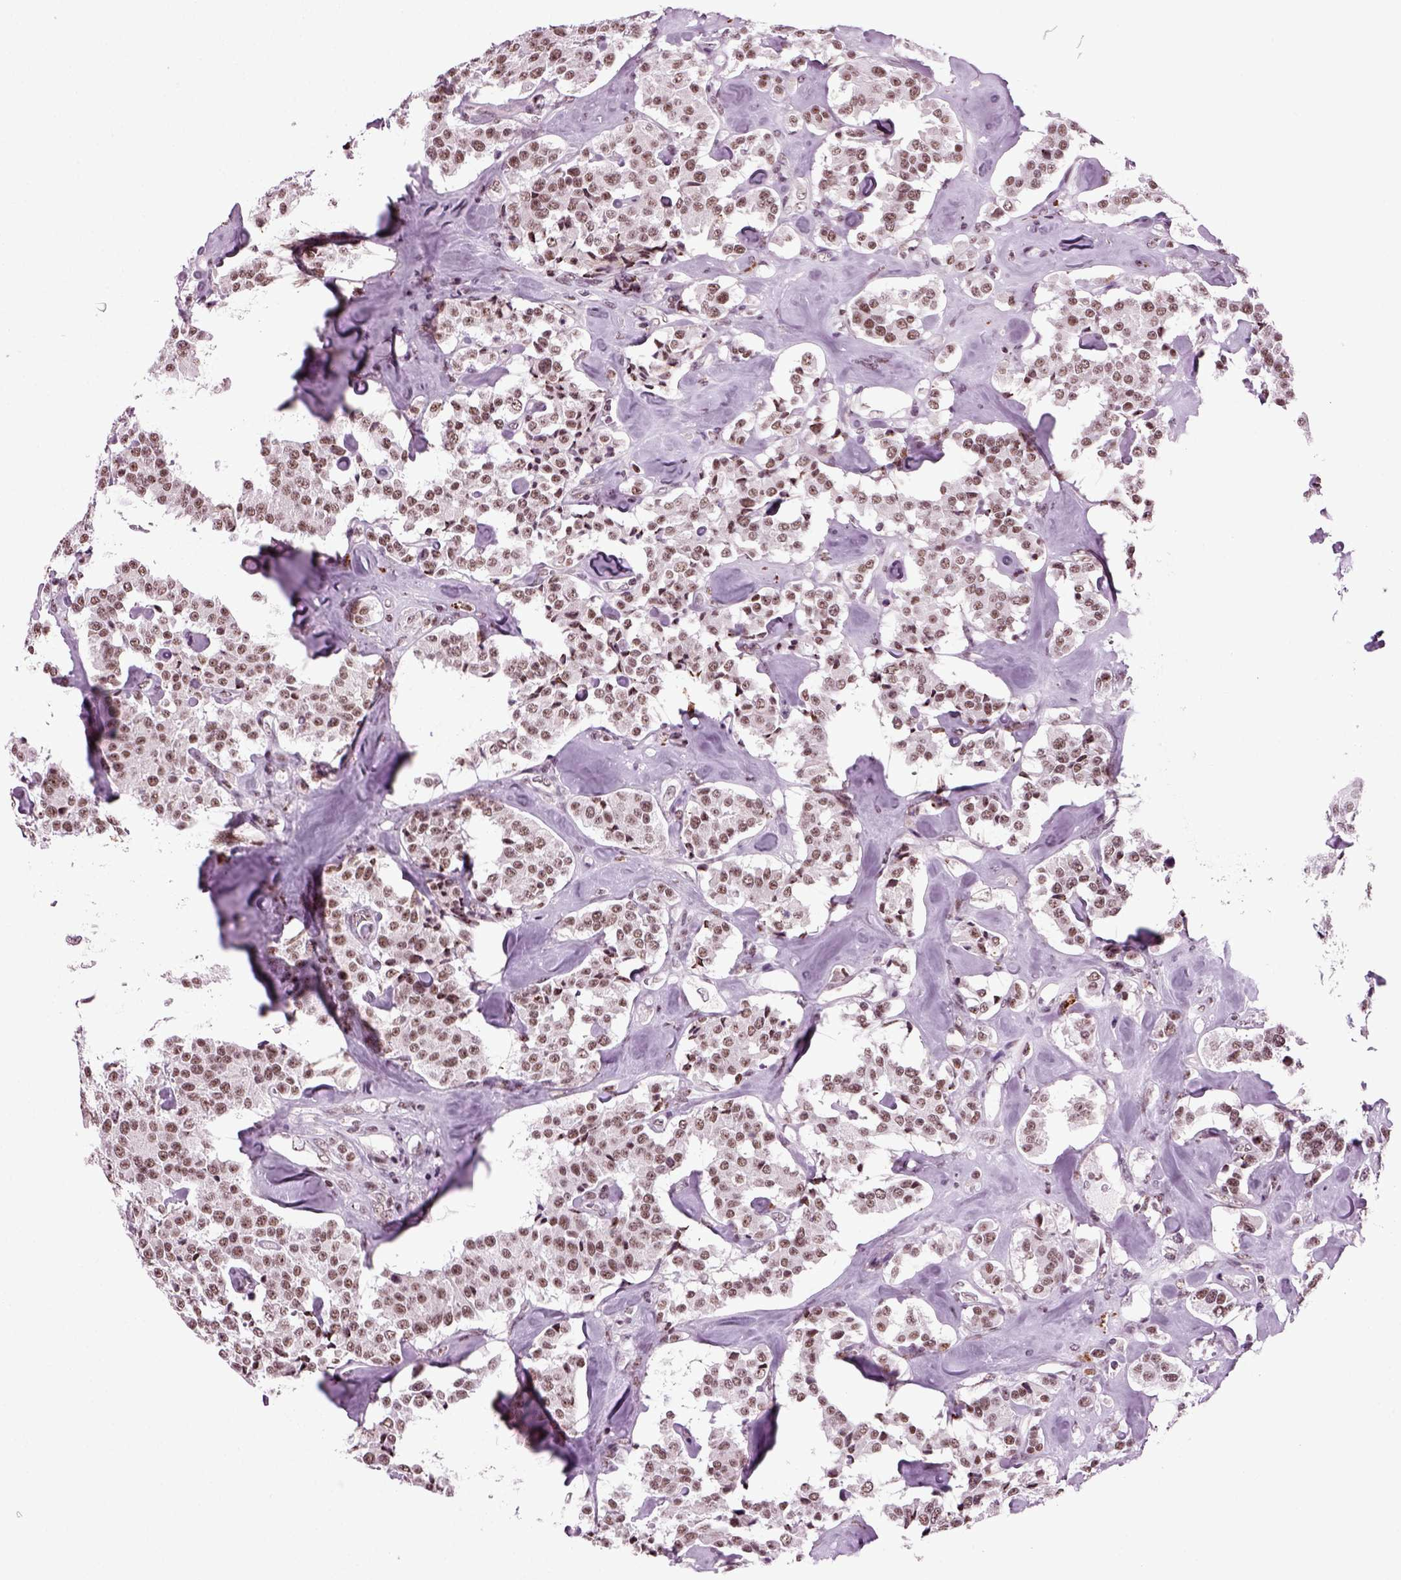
{"staining": {"intensity": "moderate", "quantity": ">75%", "location": "nuclear"}, "tissue": "carcinoid", "cell_type": "Tumor cells", "image_type": "cancer", "snomed": [{"axis": "morphology", "description": "Carcinoid, malignant, NOS"}, {"axis": "topography", "description": "Pancreas"}], "caption": "High-power microscopy captured an IHC micrograph of carcinoid, revealing moderate nuclear expression in approximately >75% of tumor cells.", "gene": "RCOR3", "patient": {"sex": "male", "age": 41}}